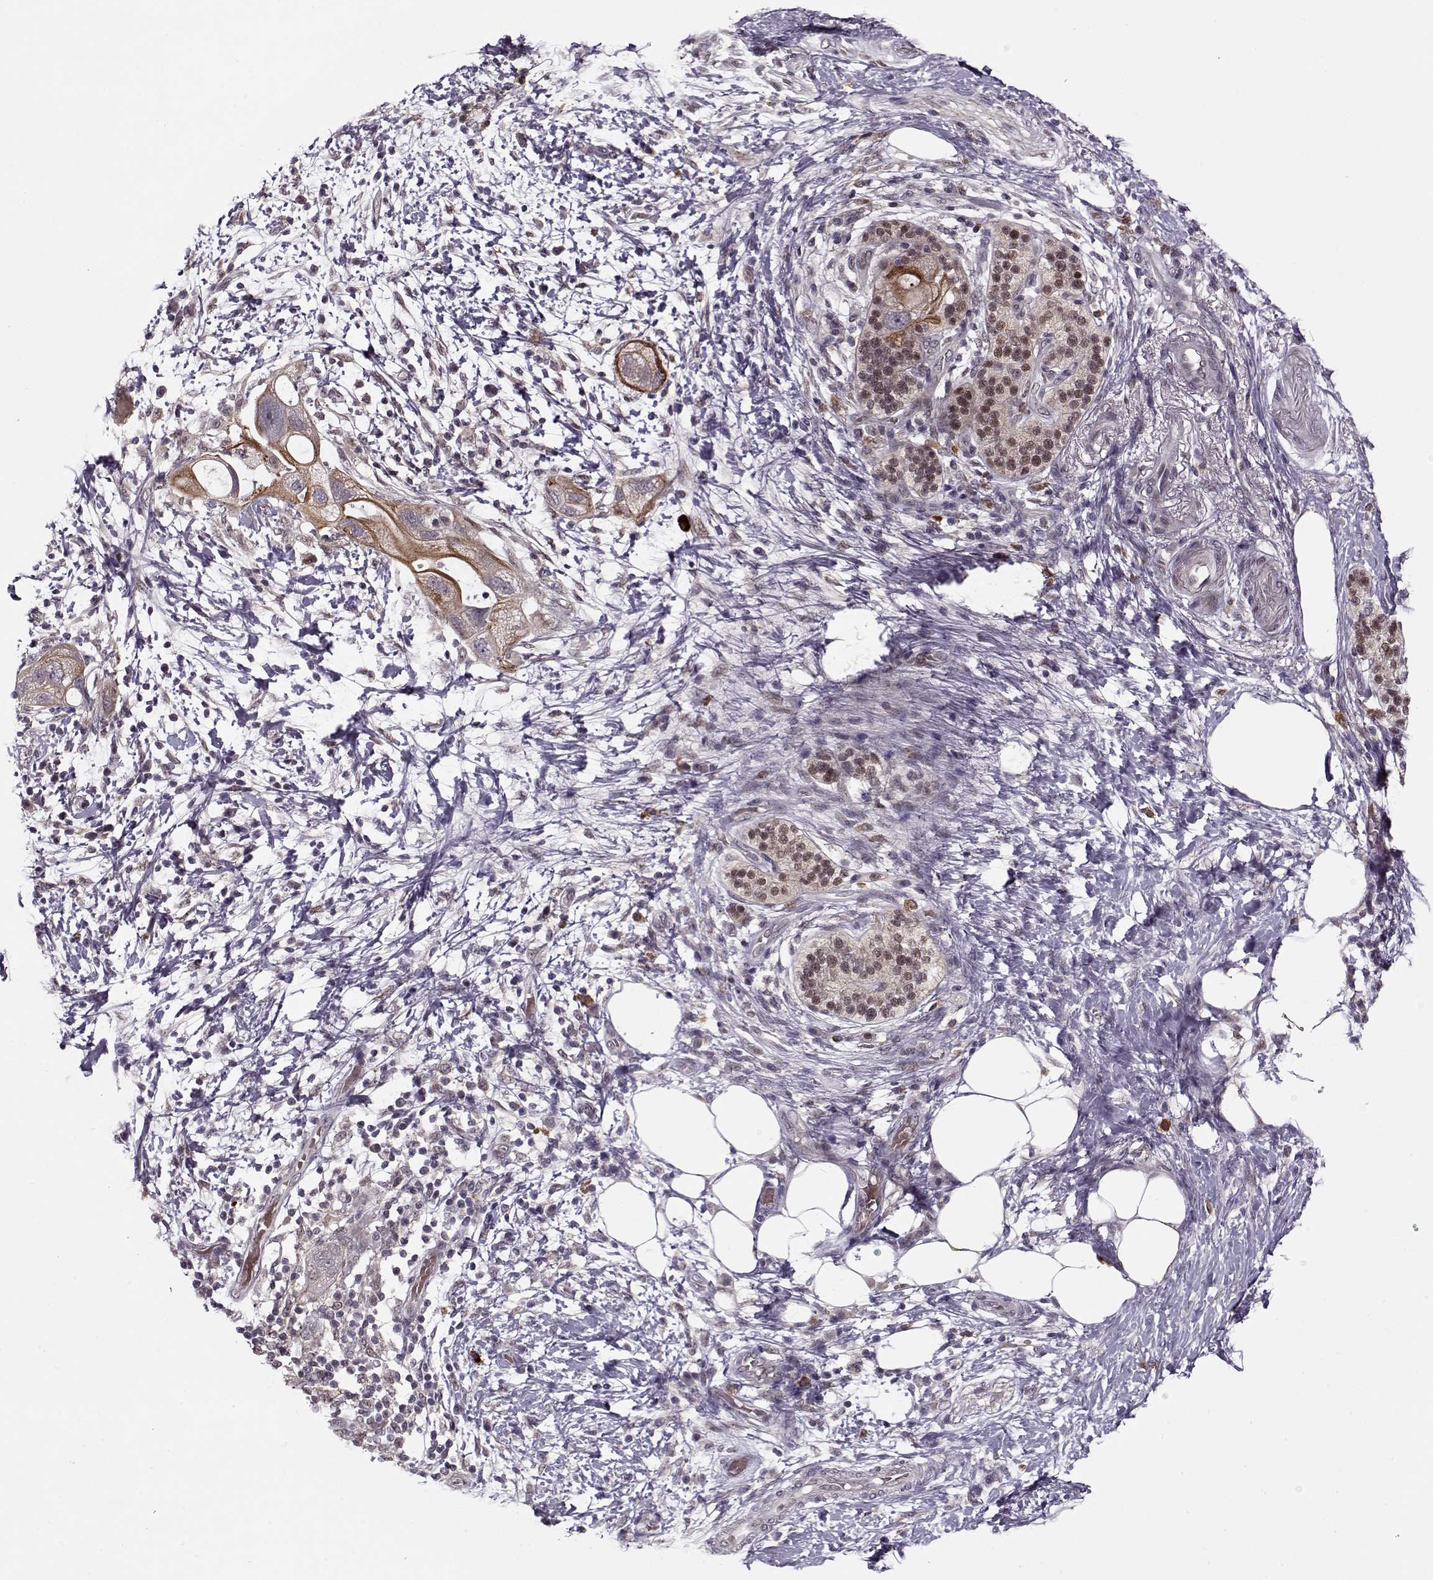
{"staining": {"intensity": "strong", "quantity": ">75%", "location": "cytoplasmic/membranous"}, "tissue": "pancreatic cancer", "cell_type": "Tumor cells", "image_type": "cancer", "snomed": [{"axis": "morphology", "description": "Adenocarcinoma, NOS"}, {"axis": "topography", "description": "Pancreas"}], "caption": "Immunohistochemistry of human pancreatic adenocarcinoma shows high levels of strong cytoplasmic/membranous expression in approximately >75% of tumor cells. Immunohistochemistry (ihc) stains the protein of interest in brown and the nuclei are stained blue.", "gene": "DENND4B", "patient": {"sex": "female", "age": 72}}